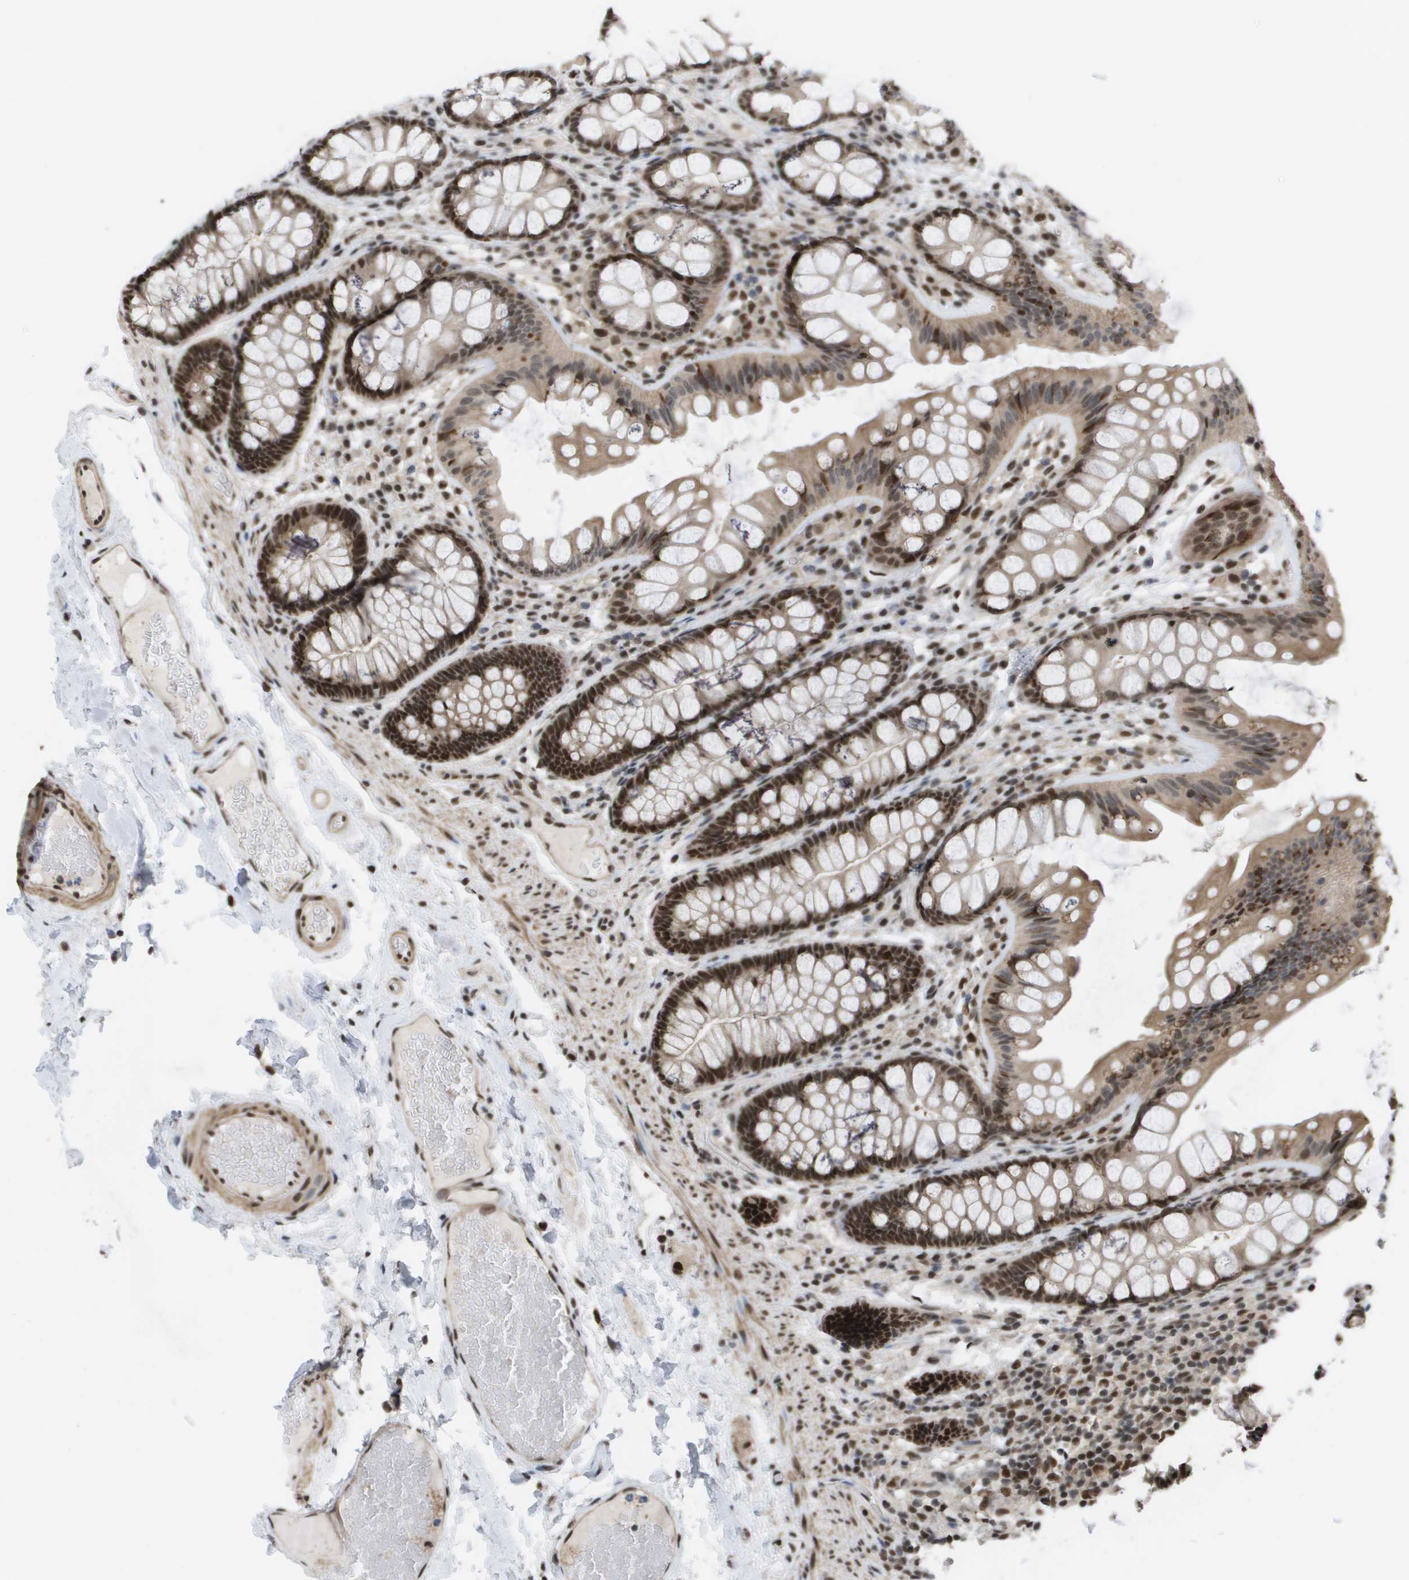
{"staining": {"intensity": "strong", "quantity": ">75%", "location": "nuclear"}, "tissue": "colon", "cell_type": "Endothelial cells", "image_type": "normal", "snomed": [{"axis": "morphology", "description": "Normal tissue, NOS"}, {"axis": "topography", "description": "Colon"}], "caption": "IHC staining of unremarkable colon, which exhibits high levels of strong nuclear staining in approximately >75% of endothelial cells indicating strong nuclear protein staining. The staining was performed using DAB (3,3'-diaminobenzidine) (brown) for protein detection and nuclei were counterstained in hematoxylin (blue).", "gene": "CDT1", "patient": {"sex": "female", "age": 56}}